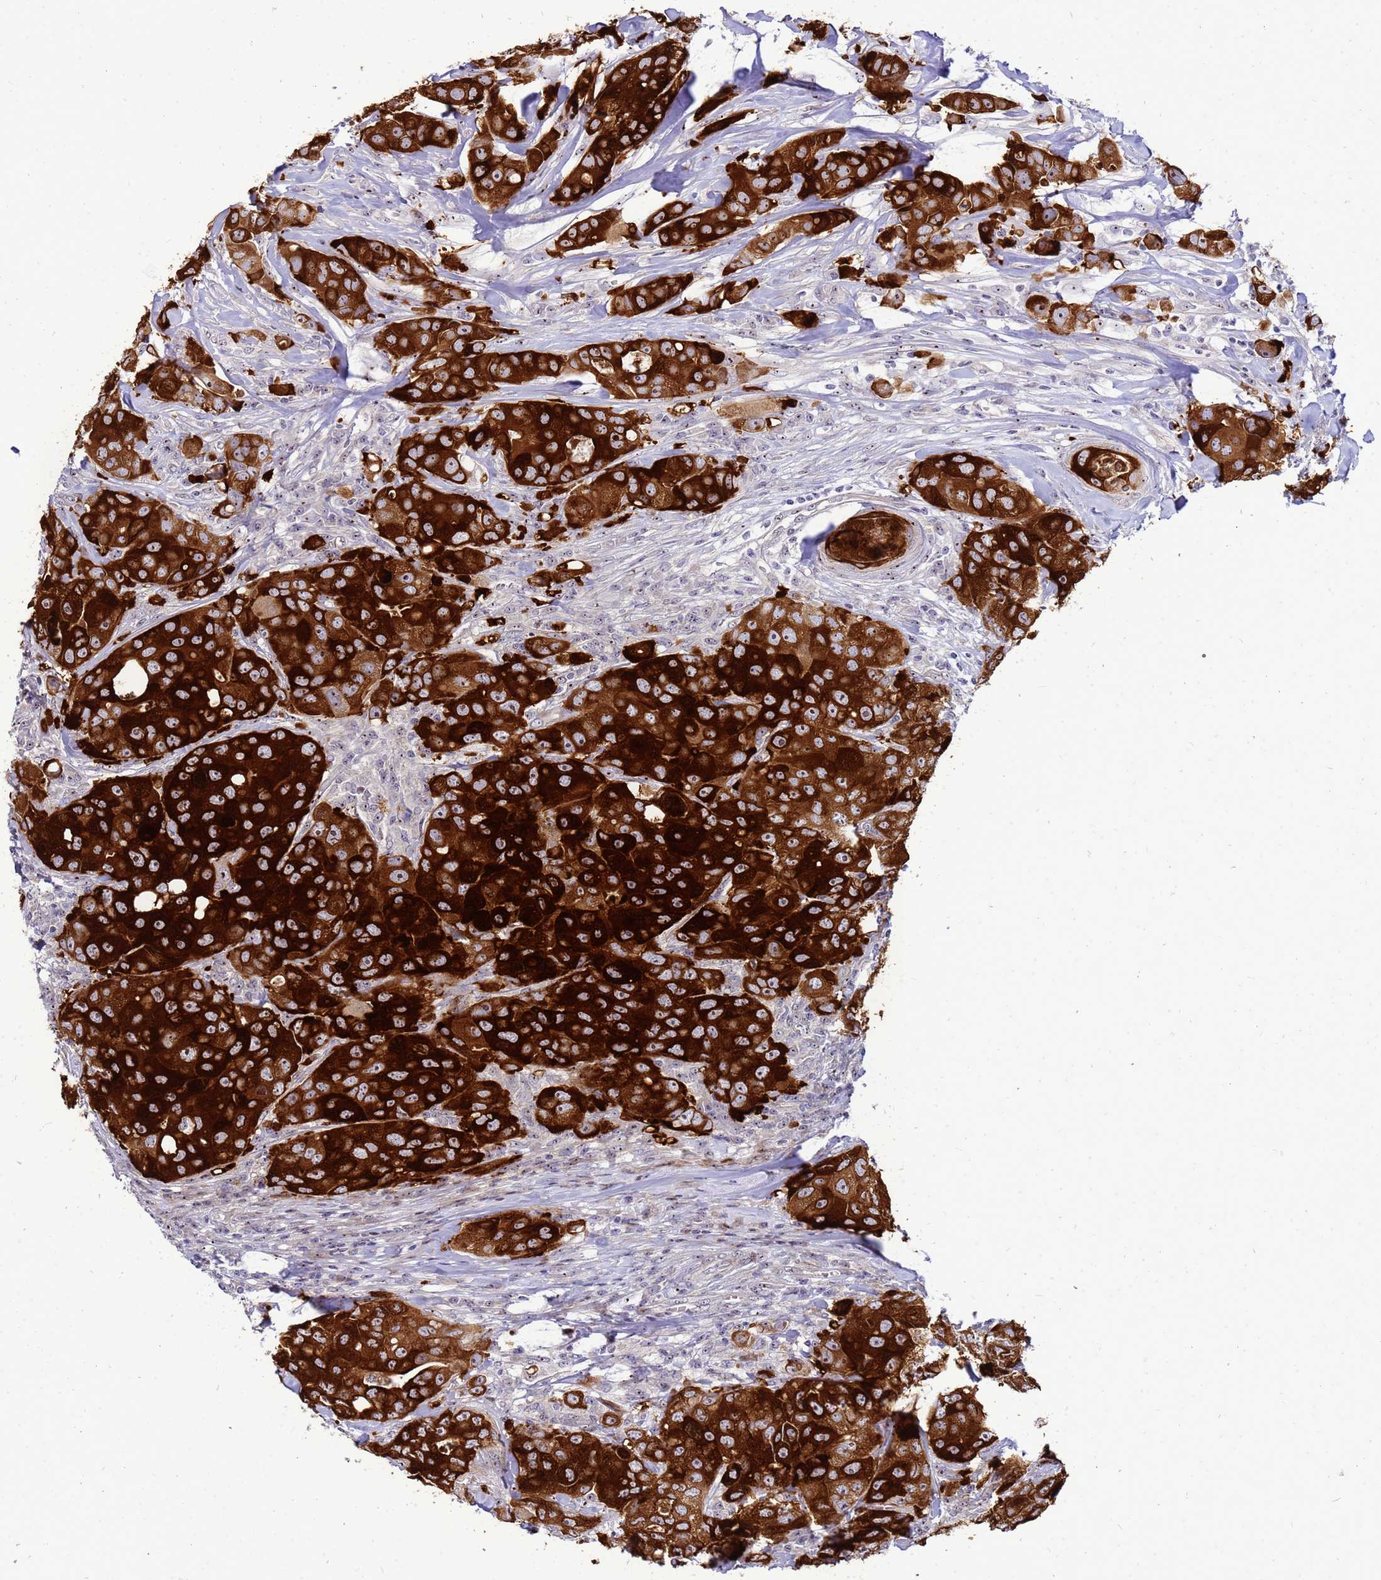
{"staining": {"intensity": "strong", "quantity": ">75%", "location": "cytoplasmic/membranous,nuclear"}, "tissue": "breast cancer", "cell_type": "Tumor cells", "image_type": "cancer", "snomed": [{"axis": "morphology", "description": "Duct carcinoma"}, {"axis": "topography", "description": "Breast"}], "caption": "Immunohistochemical staining of human intraductal carcinoma (breast) shows high levels of strong cytoplasmic/membranous and nuclear protein staining in about >75% of tumor cells. Using DAB (brown) and hematoxylin (blue) stains, captured at high magnification using brightfield microscopy.", "gene": "RSPO1", "patient": {"sex": "female", "age": 43}}